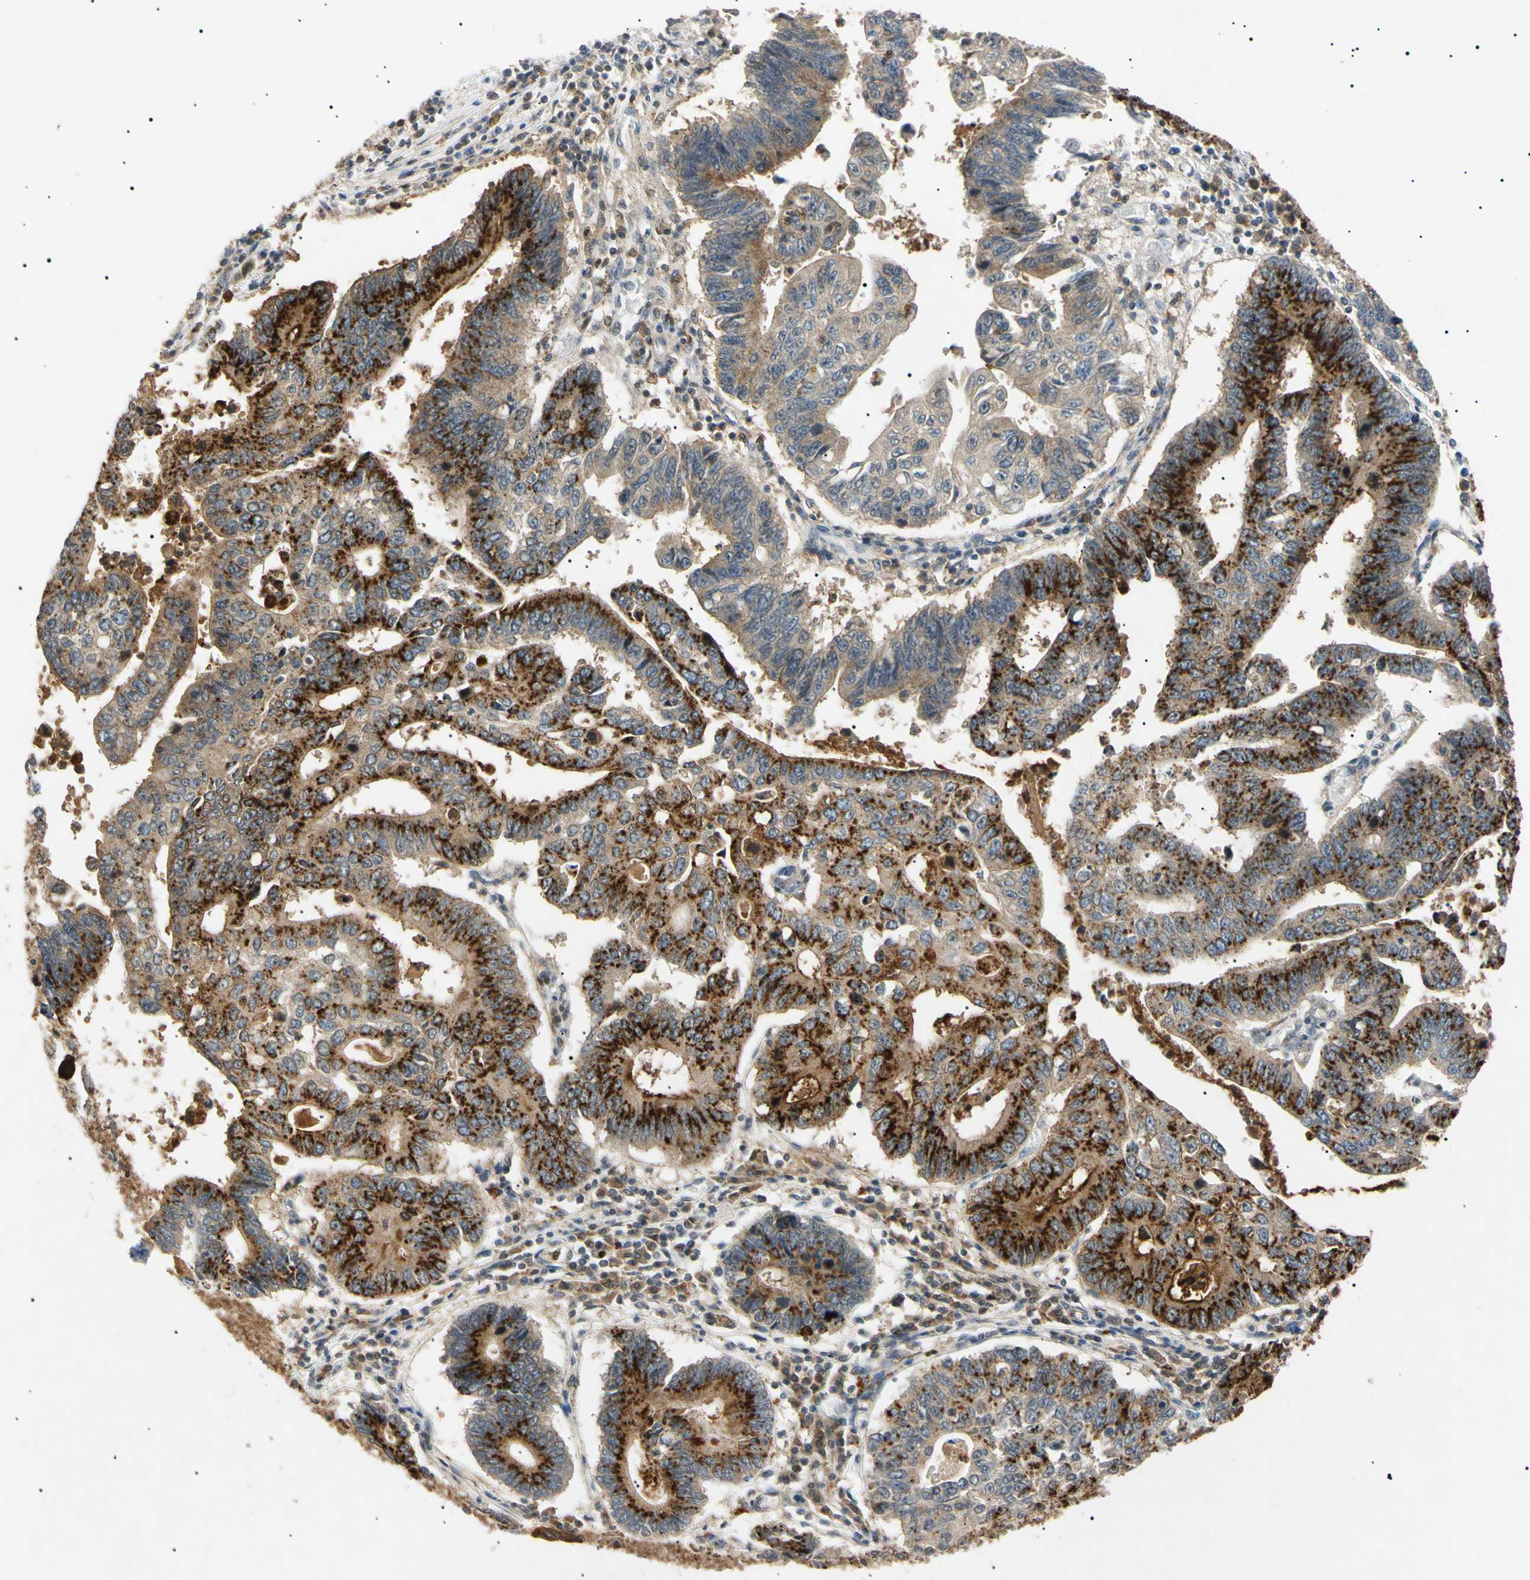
{"staining": {"intensity": "strong", "quantity": ">75%", "location": "cytoplasmic/membranous"}, "tissue": "stomach cancer", "cell_type": "Tumor cells", "image_type": "cancer", "snomed": [{"axis": "morphology", "description": "Adenocarcinoma, NOS"}, {"axis": "topography", "description": "Stomach"}], "caption": "Stomach cancer stained with a protein marker demonstrates strong staining in tumor cells.", "gene": "TUBB4A", "patient": {"sex": "male", "age": 59}}